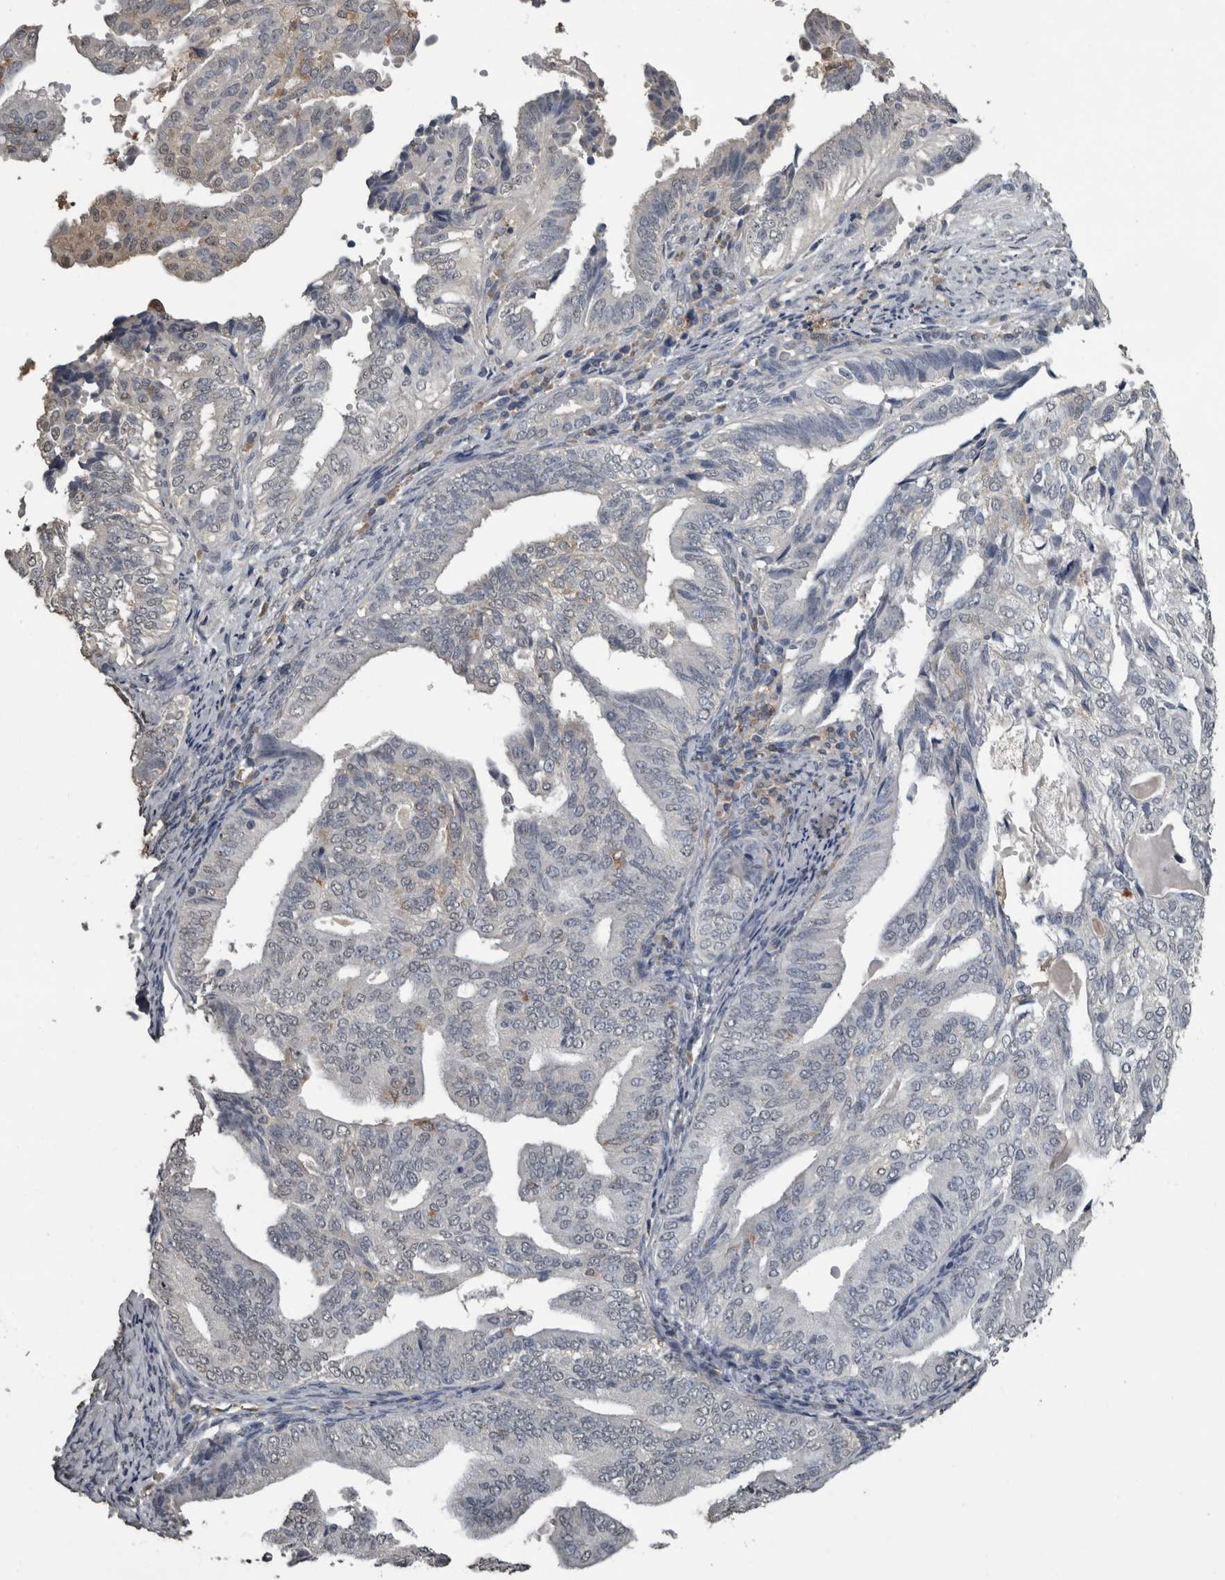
{"staining": {"intensity": "negative", "quantity": "none", "location": "none"}, "tissue": "endometrial cancer", "cell_type": "Tumor cells", "image_type": "cancer", "snomed": [{"axis": "morphology", "description": "Adenocarcinoma, NOS"}, {"axis": "topography", "description": "Endometrium"}], "caption": "A photomicrograph of human endometrial adenocarcinoma is negative for staining in tumor cells.", "gene": "PIK3AP1", "patient": {"sex": "female", "age": 58}}